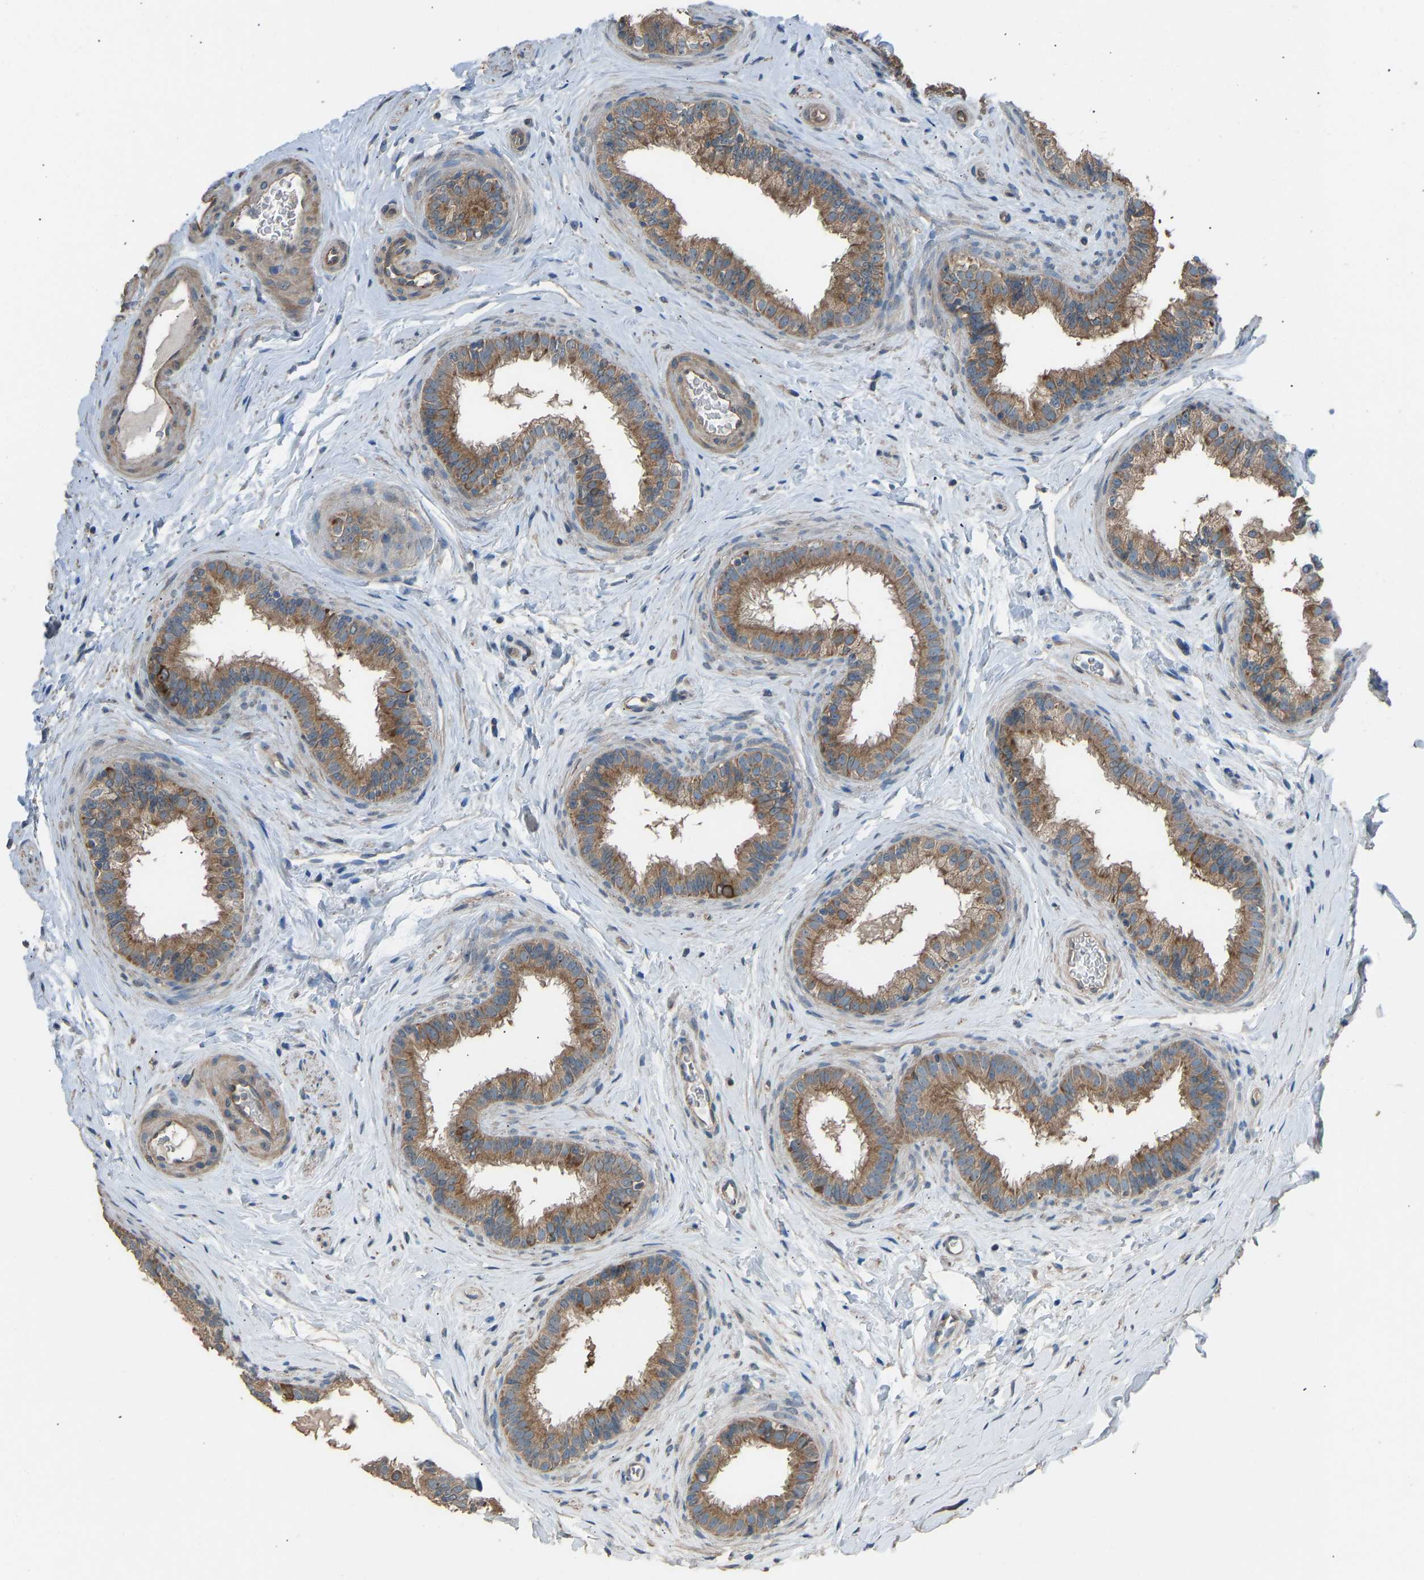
{"staining": {"intensity": "strong", "quantity": "<25%", "location": "cytoplasmic/membranous"}, "tissue": "epididymis", "cell_type": "Glandular cells", "image_type": "normal", "snomed": [{"axis": "morphology", "description": "Normal tissue, NOS"}, {"axis": "topography", "description": "Testis"}, {"axis": "topography", "description": "Epididymis"}], "caption": "Immunohistochemical staining of normal human epididymis demonstrates <25% levels of strong cytoplasmic/membranous protein positivity in approximately <25% of glandular cells.", "gene": "SLC43A1", "patient": {"sex": "male", "age": 36}}